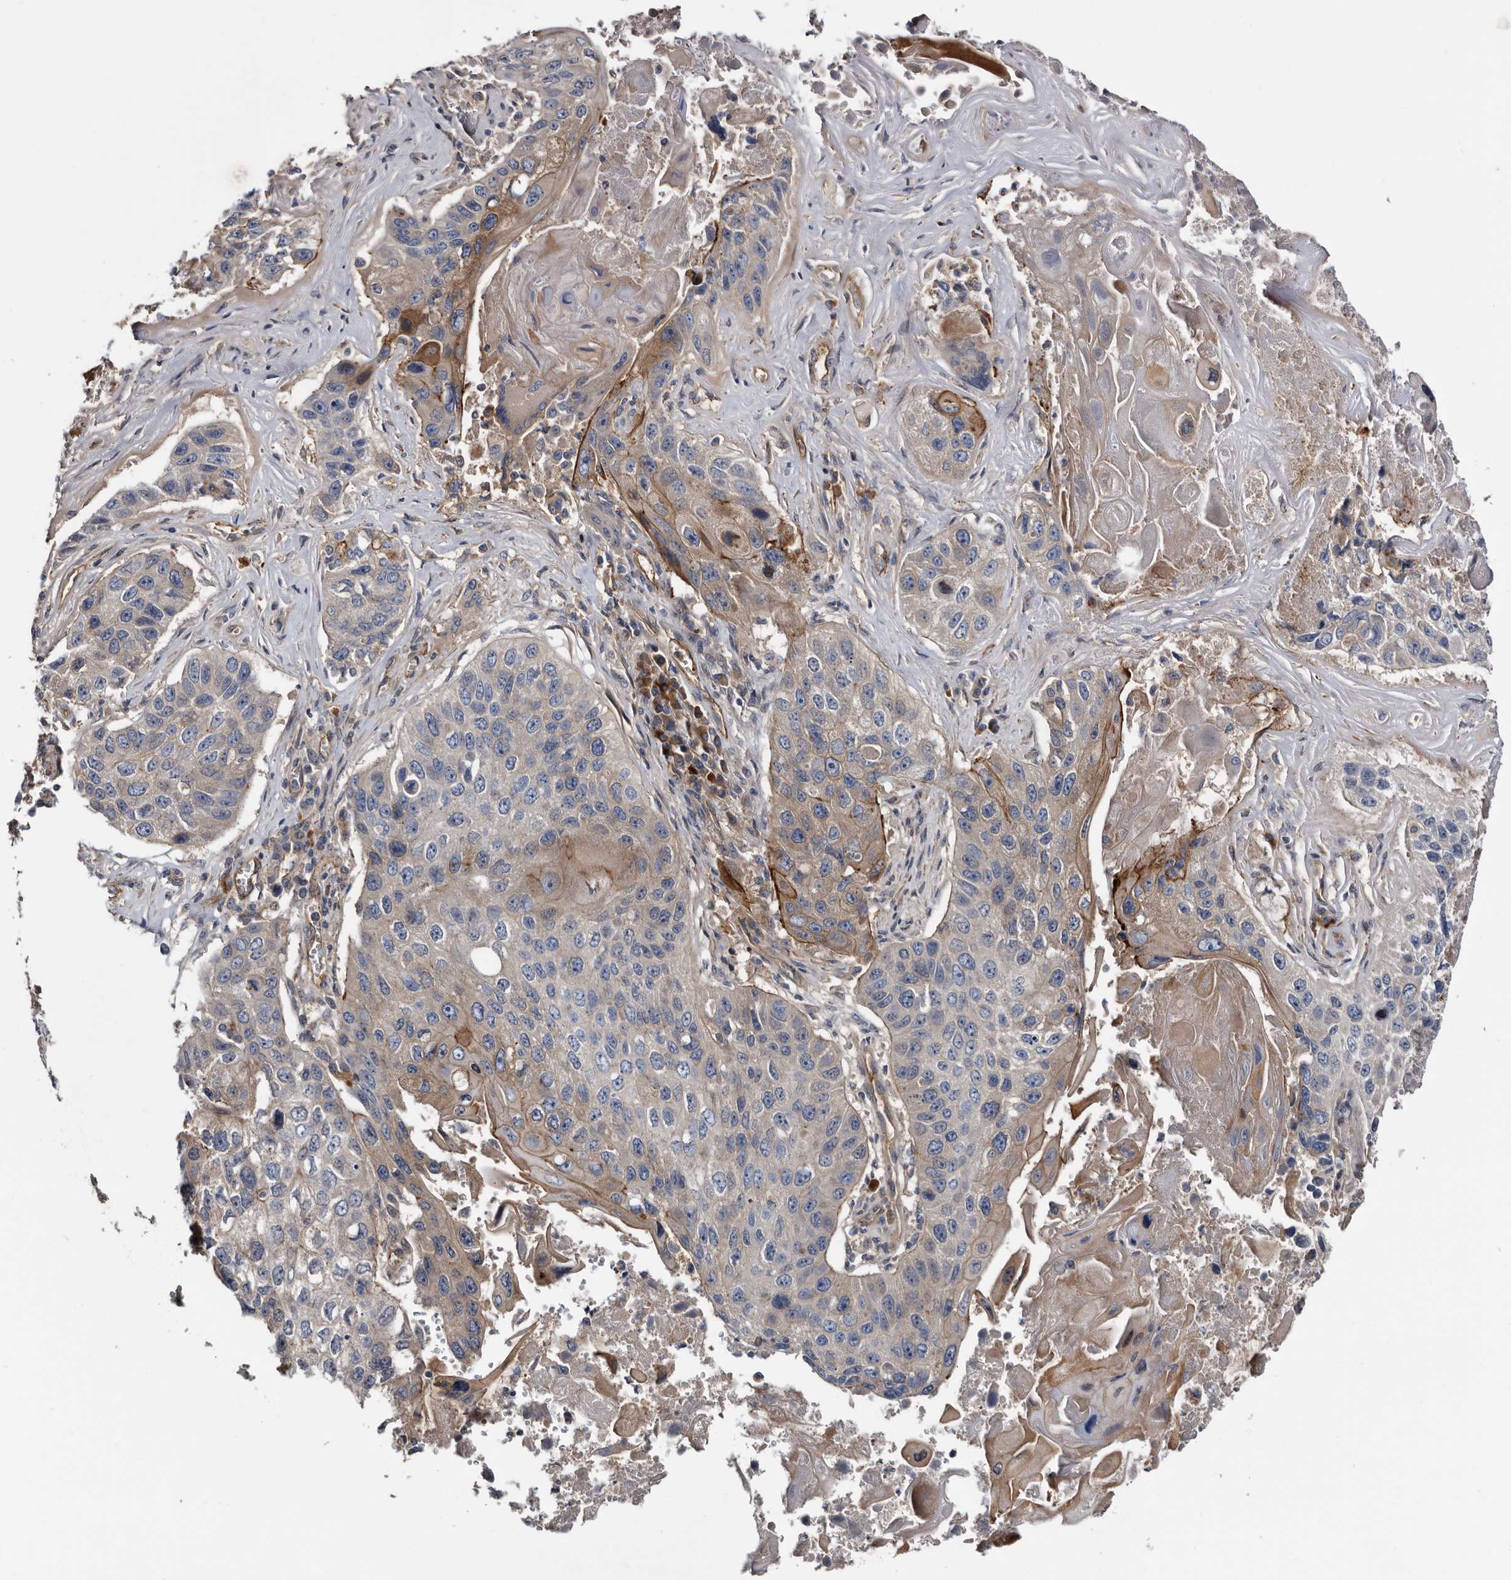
{"staining": {"intensity": "moderate", "quantity": "<25%", "location": "cytoplasmic/membranous"}, "tissue": "lung cancer", "cell_type": "Tumor cells", "image_type": "cancer", "snomed": [{"axis": "morphology", "description": "Squamous cell carcinoma, NOS"}, {"axis": "topography", "description": "Lung"}], "caption": "A photomicrograph of lung squamous cell carcinoma stained for a protein reveals moderate cytoplasmic/membranous brown staining in tumor cells.", "gene": "TSPAN17", "patient": {"sex": "male", "age": 61}}